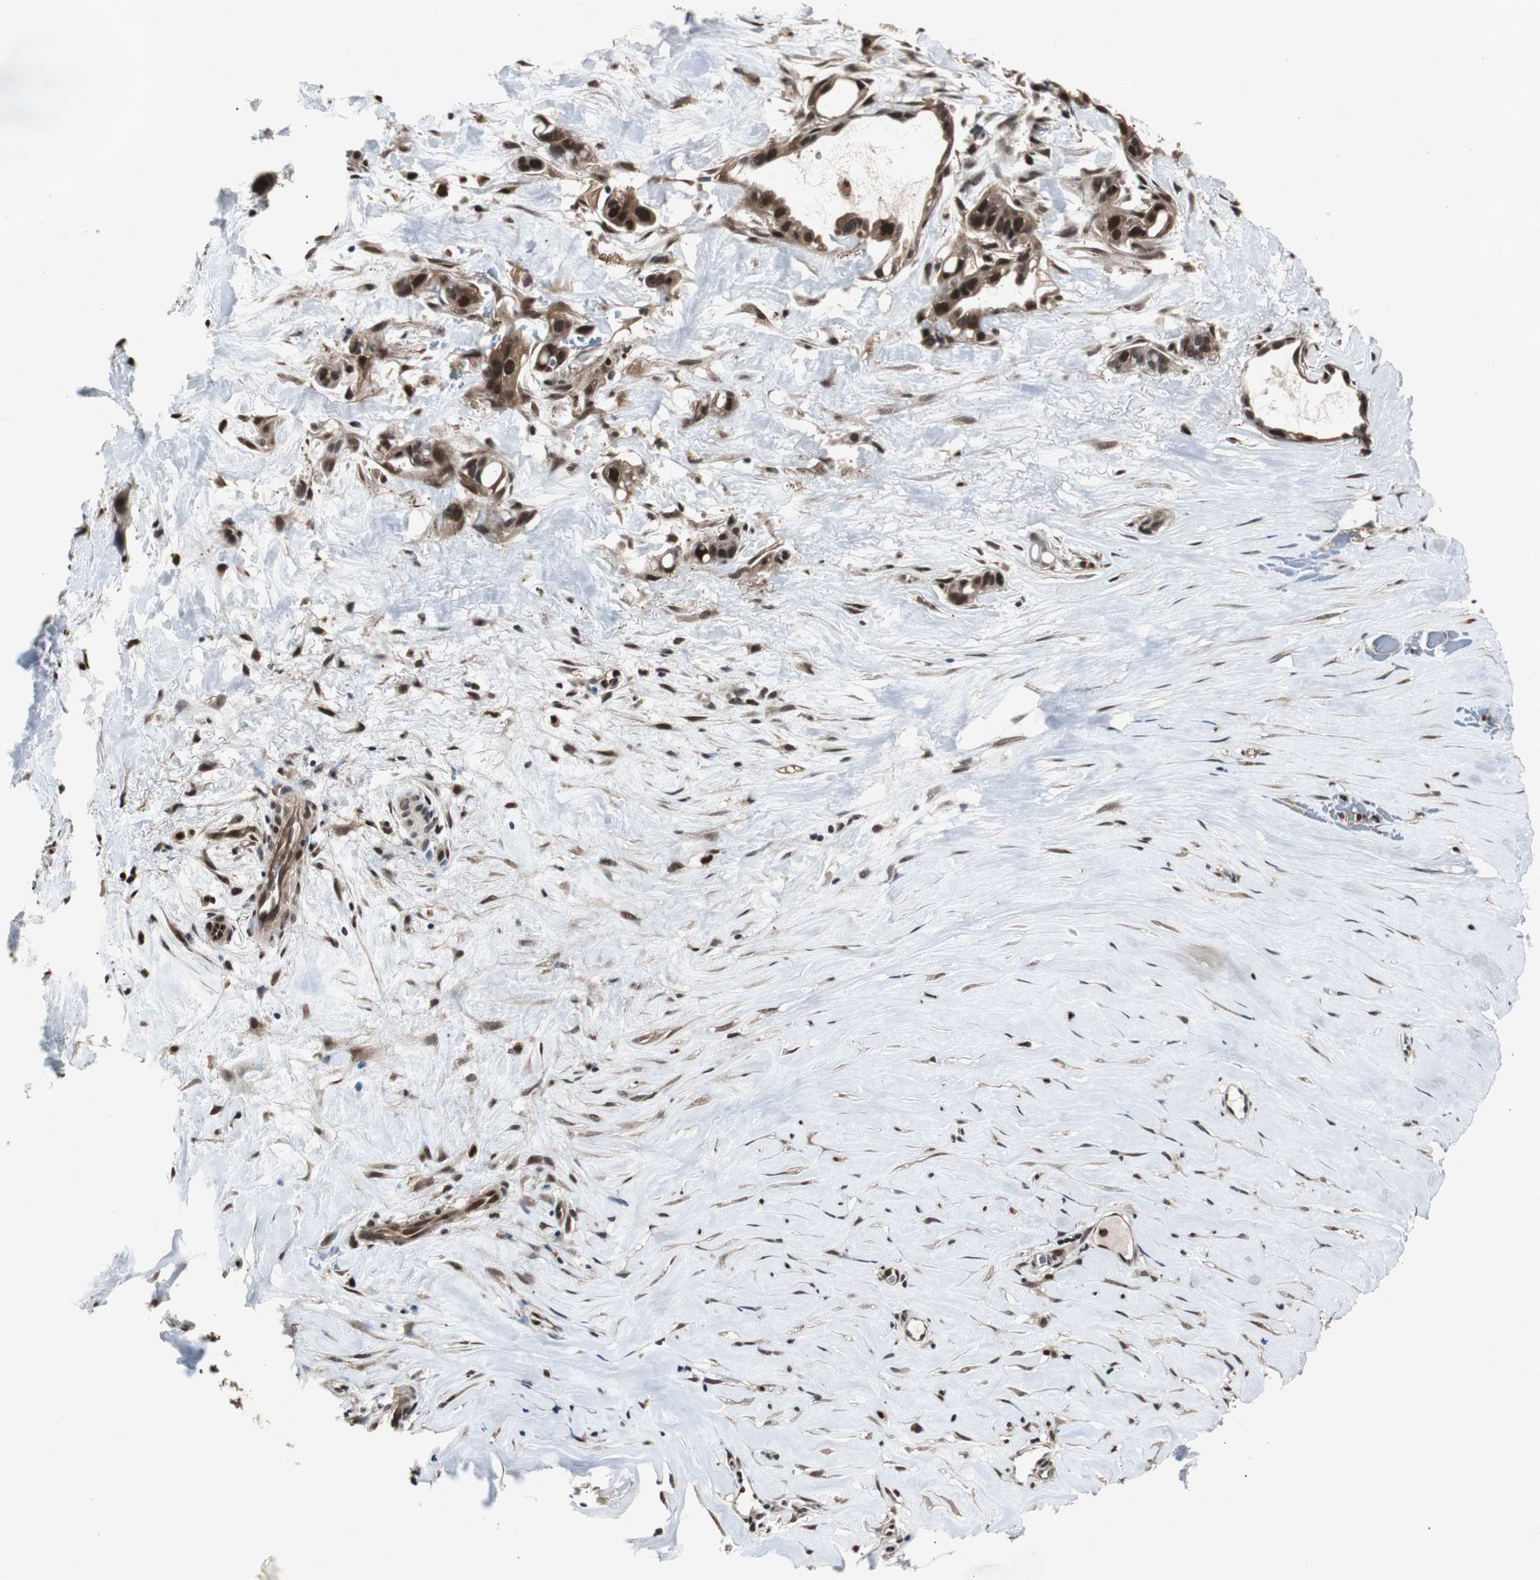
{"staining": {"intensity": "strong", "quantity": ">75%", "location": "cytoplasmic/membranous,nuclear"}, "tissue": "liver cancer", "cell_type": "Tumor cells", "image_type": "cancer", "snomed": [{"axis": "morphology", "description": "Cholangiocarcinoma"}, {"axis": "topography", "description": "Liver"}], "caption": "This is an image of immunohistochemistry staining of liver cholangiocarcinoma, which shows strong staining in the cytoplasmic/membranous and nuclear of tumor cells.", "gene": "ACLY", "patient": {"sex": "female", "age": 65}}